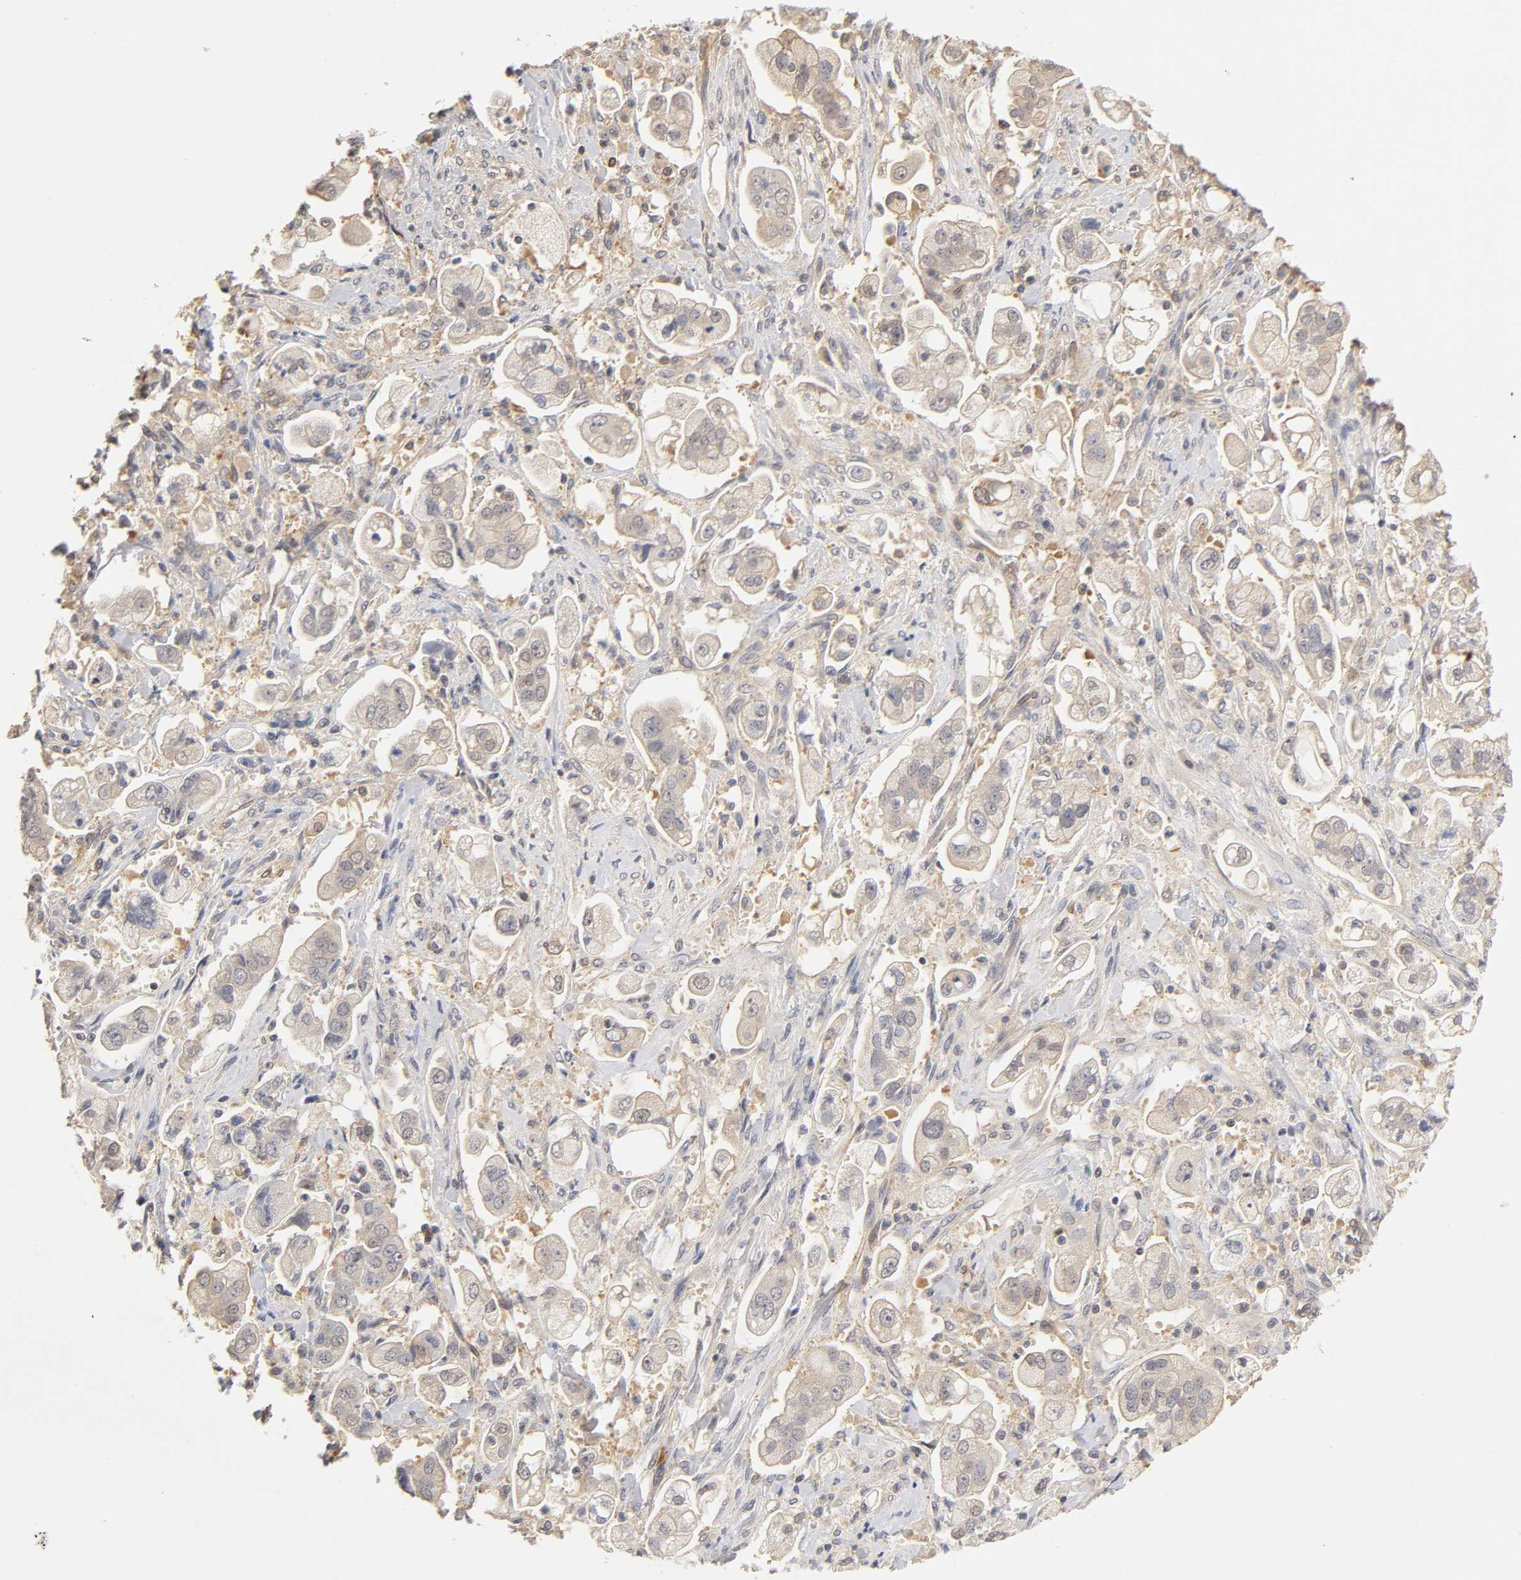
{"staining": {"intensity": "negative", "quantity": "none", "location": "none"}, "tissue": "stomach cancer", "cell_type": "Tumor cells", "image_type": "cancer", "snomed": [{"axis": "morphology", "description": "Adenocarcinoma, NOS"}, {"axis": "topography", "description": "Stomach"}], "caption": "Histopathology image shows no protein positivity in tumor cells of adenocarcinoma (stomach) tissue. (Stains: DAB (3,3'-diaminobenzidine) IHC with hematoxylin counter stain, Microscopy: brightfield microscopy at high magnification).", "gene": "PDE5A", "patient": {"sex": "male", "age": 62}}